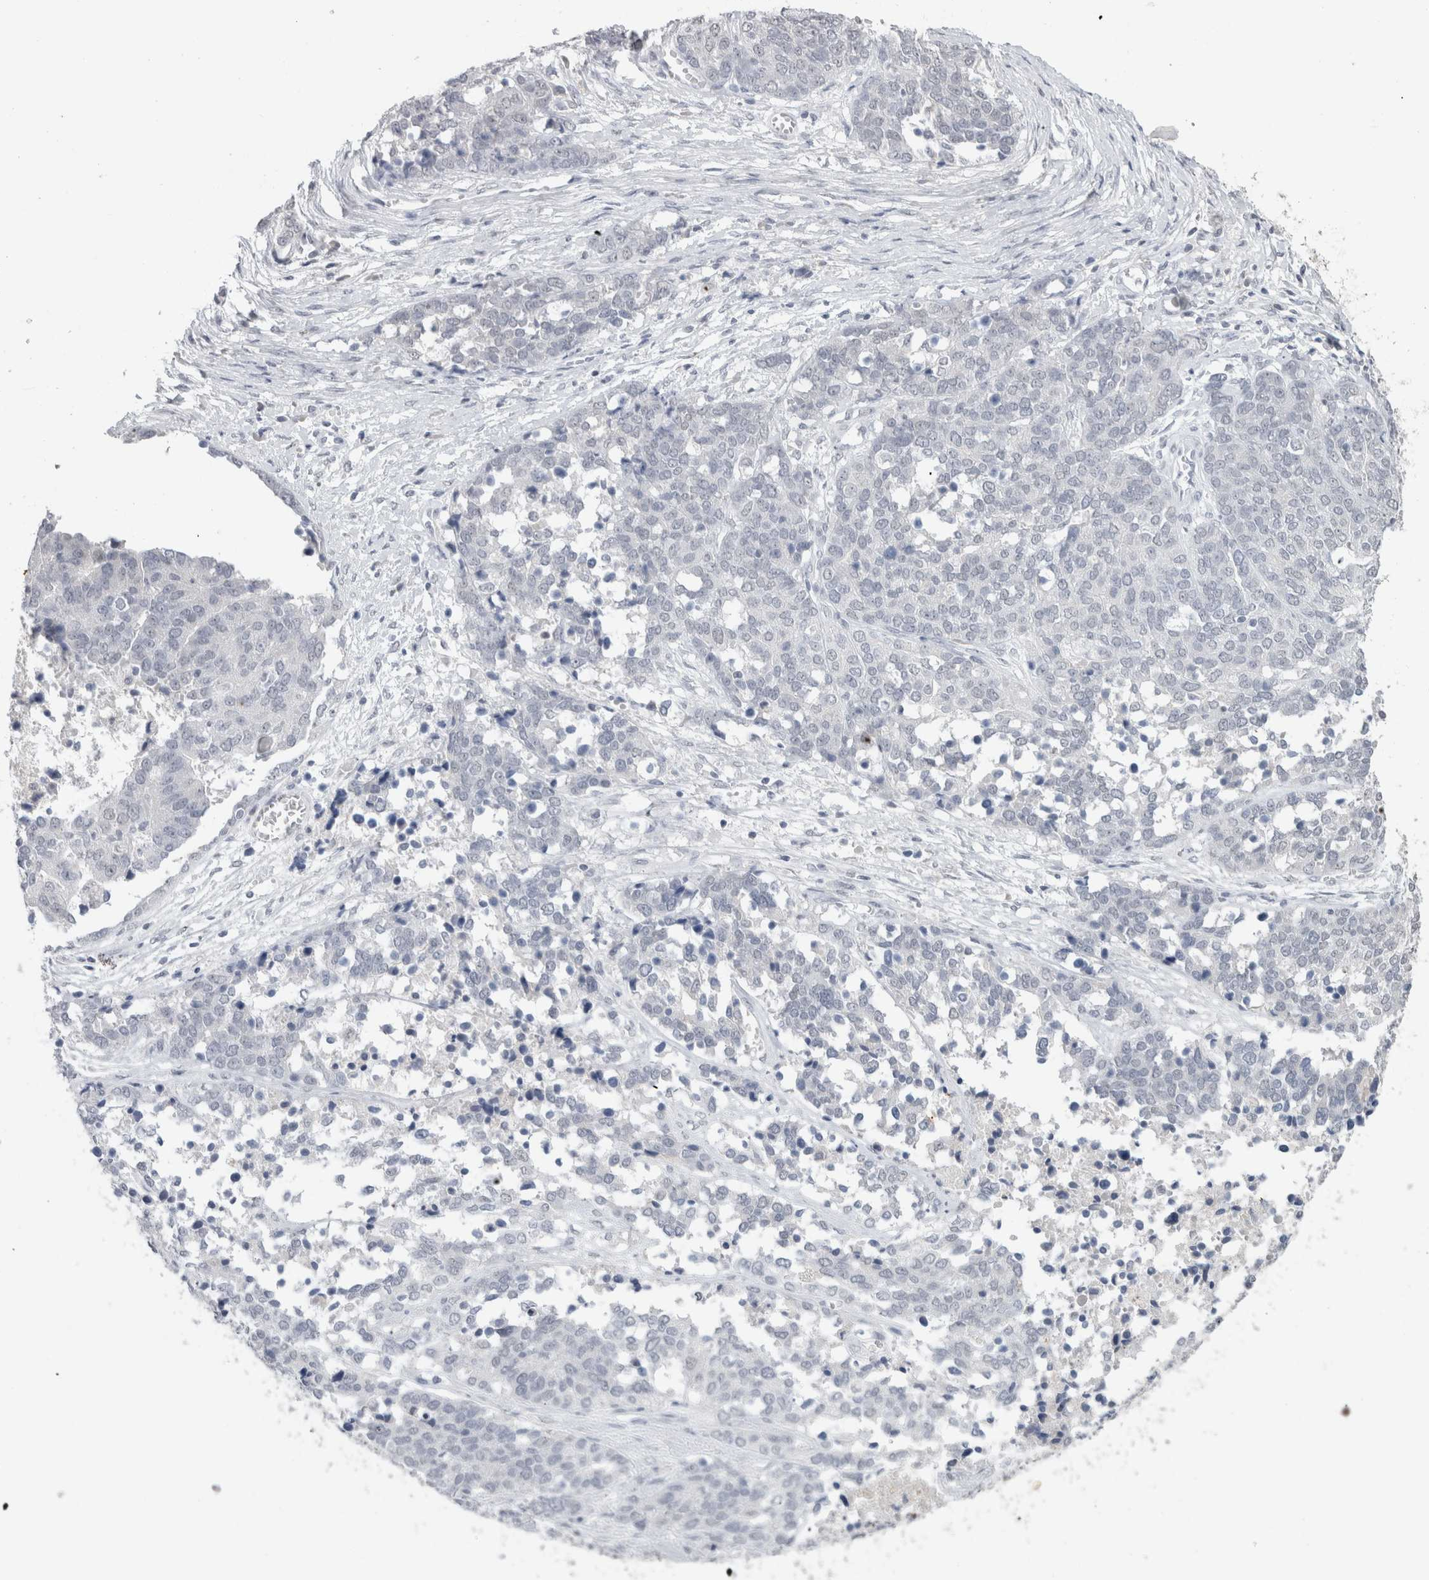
{"staining": {"intensity": "negative", "quantity": "none", "location": "none"}, "tissue": "ovarian cancer", "cell_type": "Tumor cells", "image_type": "cancer", "snomed": [{"axis": "morphology", "description": "Cystadenocarcinoma, serous, NOS"}, {"axis": "topography", "description": "Ovary"}], "caption": "Immunohistochemical staining of human ovarian serous cystadenocarcinoma demonstrates no significant expression in tumor cells.", "gene": "CADM3", "patient": {"sex": "female", "age": 44}}